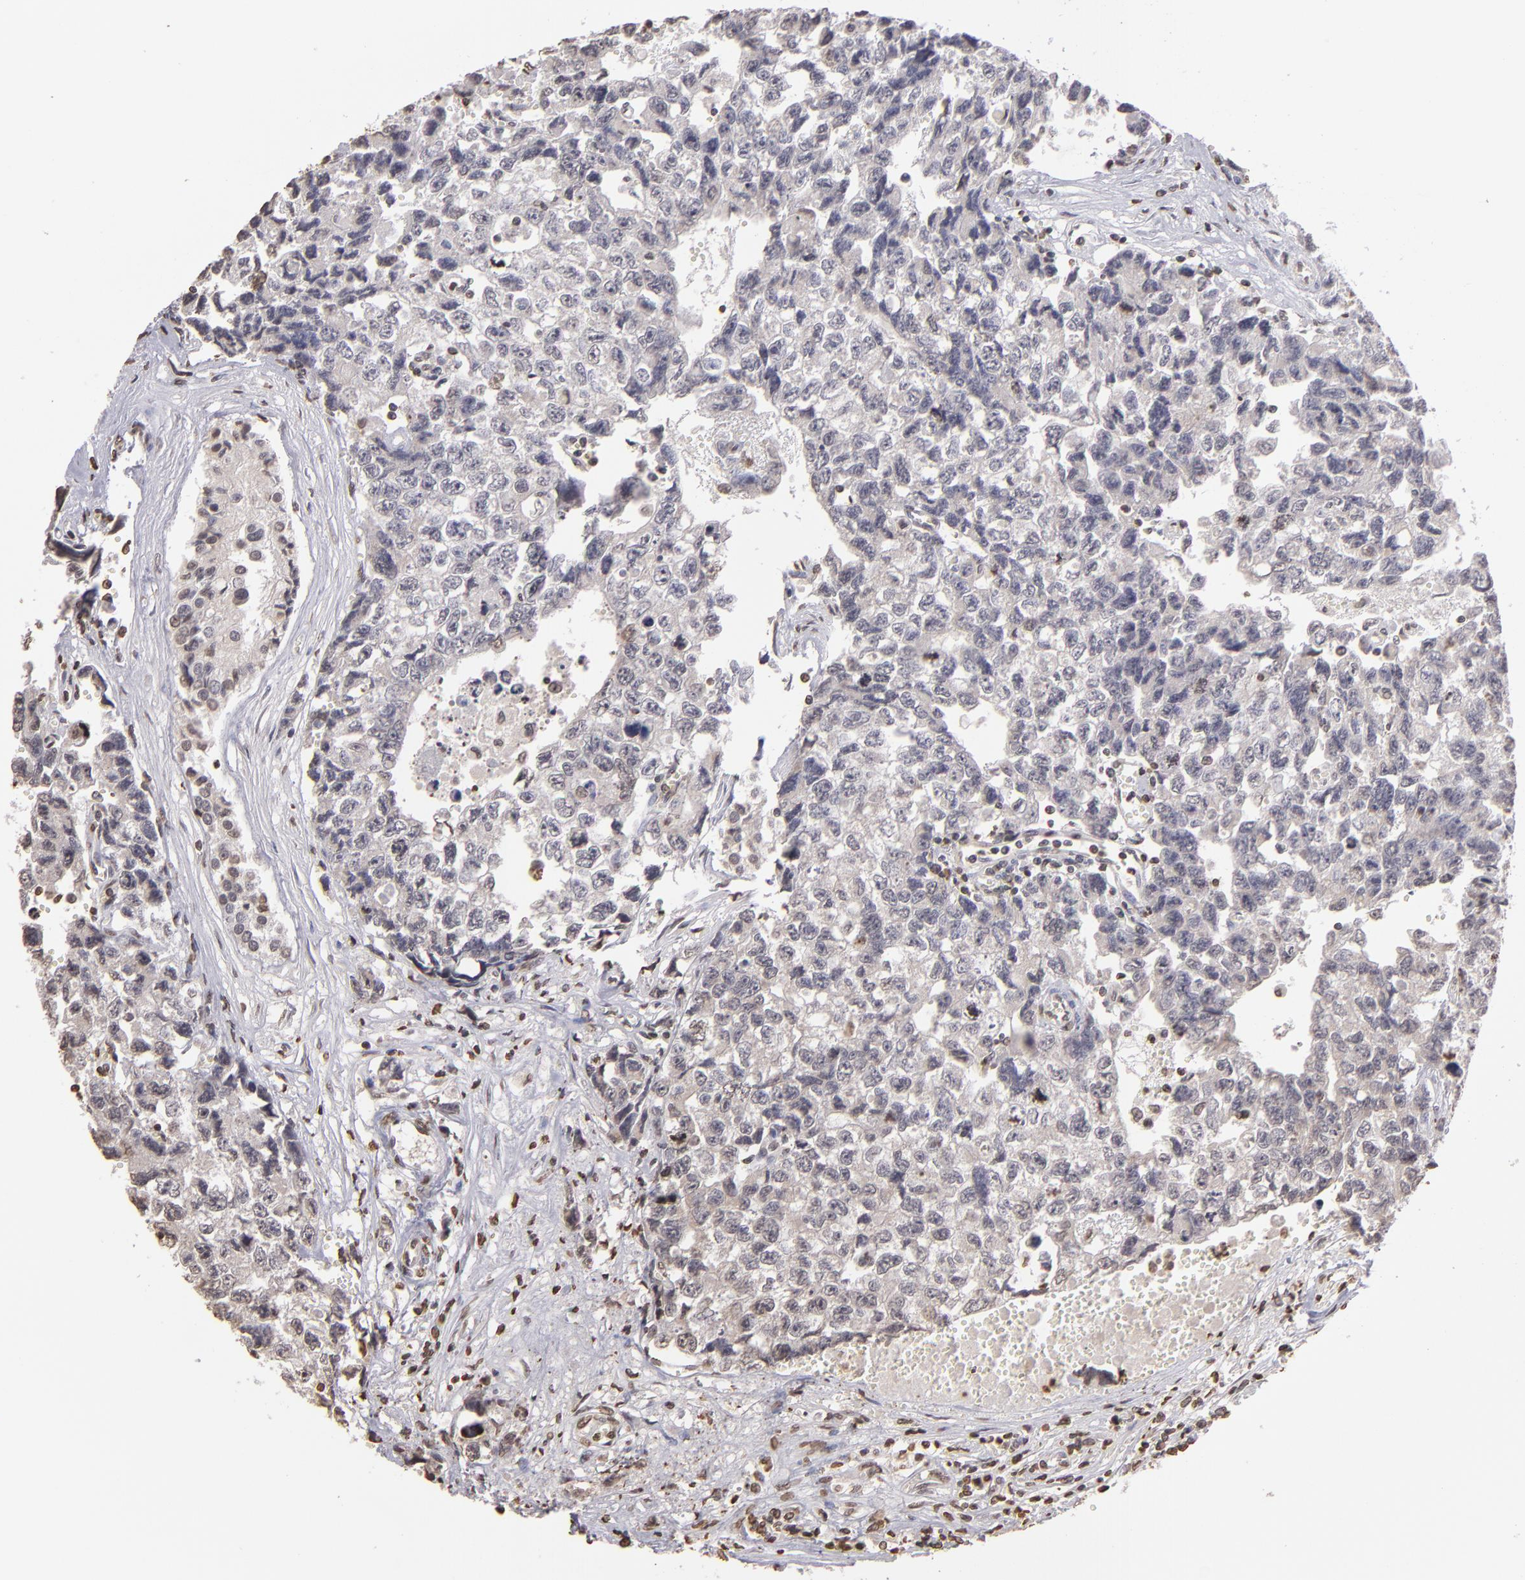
{"staining": {"intensity": "weak", "quantity": "<25%", "location": "nuclear"}, "tissue": "testis cancer", "cell_type": "Tumor cells", "image_type": "cancer", "snomed": [{"axis": "morphology", "description": "Carcinoma, Embryonal, NOS"}, {"axis": "topography", "description": "Testis"}], "caption": "Immunohistochemical staining of embryonal carcinoma (testis) displays no significant expression in tumor cells.", "gene": "LBX1", "patient": {"sex": "male", "age": 31}}